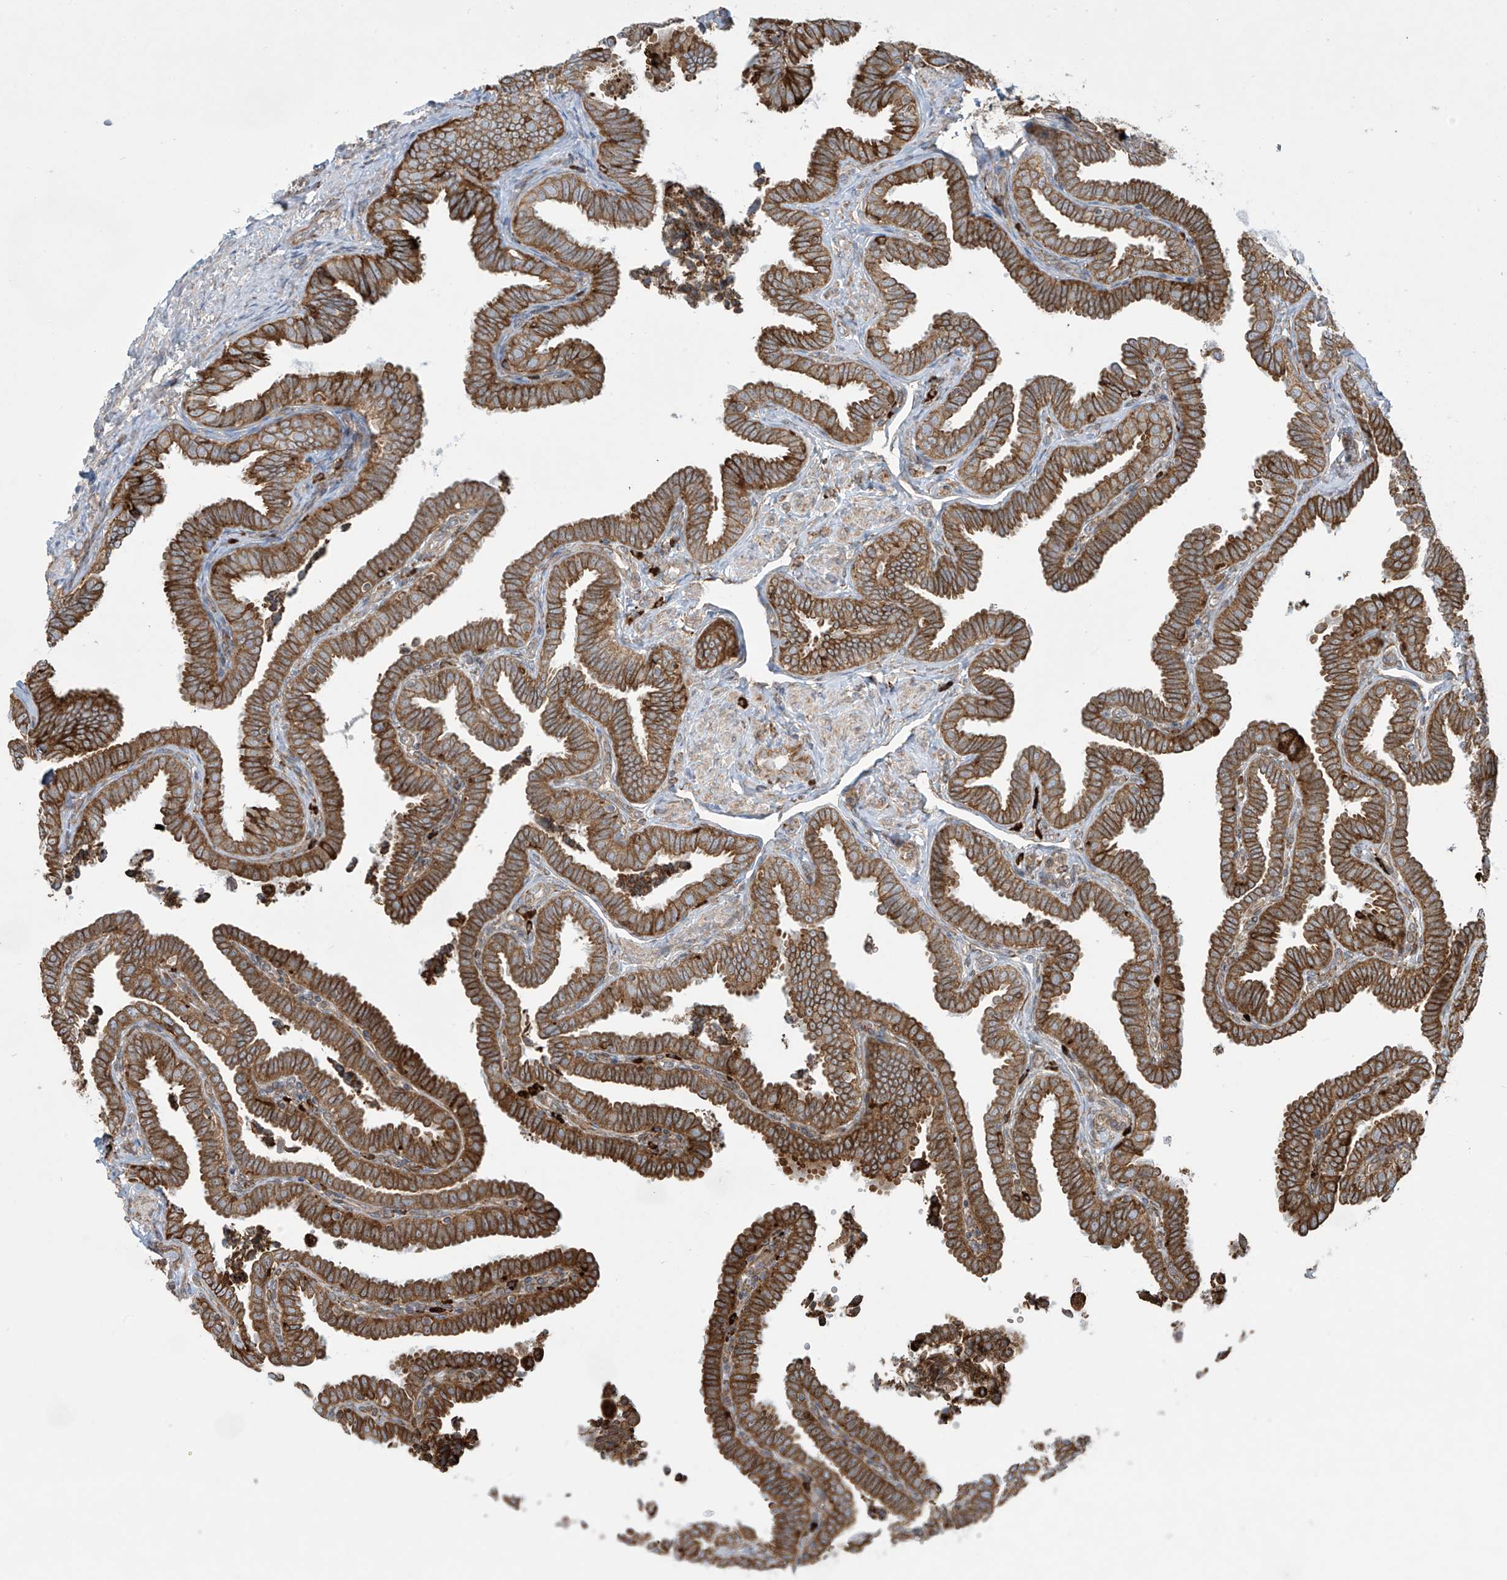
{"staining": {"intensity": "strong", "quantity": ">75%", "location": "cytoplasmic/membranous"}, "tissue": "fallopian tube", "cell_type": "Glandular cells", "image_type": "normal", "snomed": [{"axis": "morphology", "description": "Normal tissue, NOS"}, {"axis": "topography", "description": "Fallopian tube"}], "caption": "DAB (3,3'-diaminobenzidine) immunohistochemical staining of unremarkable human fallopian tube demonstrates strong cytoplasmic/membranous protein expression in approximately >75% of glandular cells. The protein of interest is stained brown, and the nuclei are stained in blue (DAB IHC with brightfield microscopy, high magnification).", "gene": "MX1", "patient": {"sex": "female", "age": 39}}